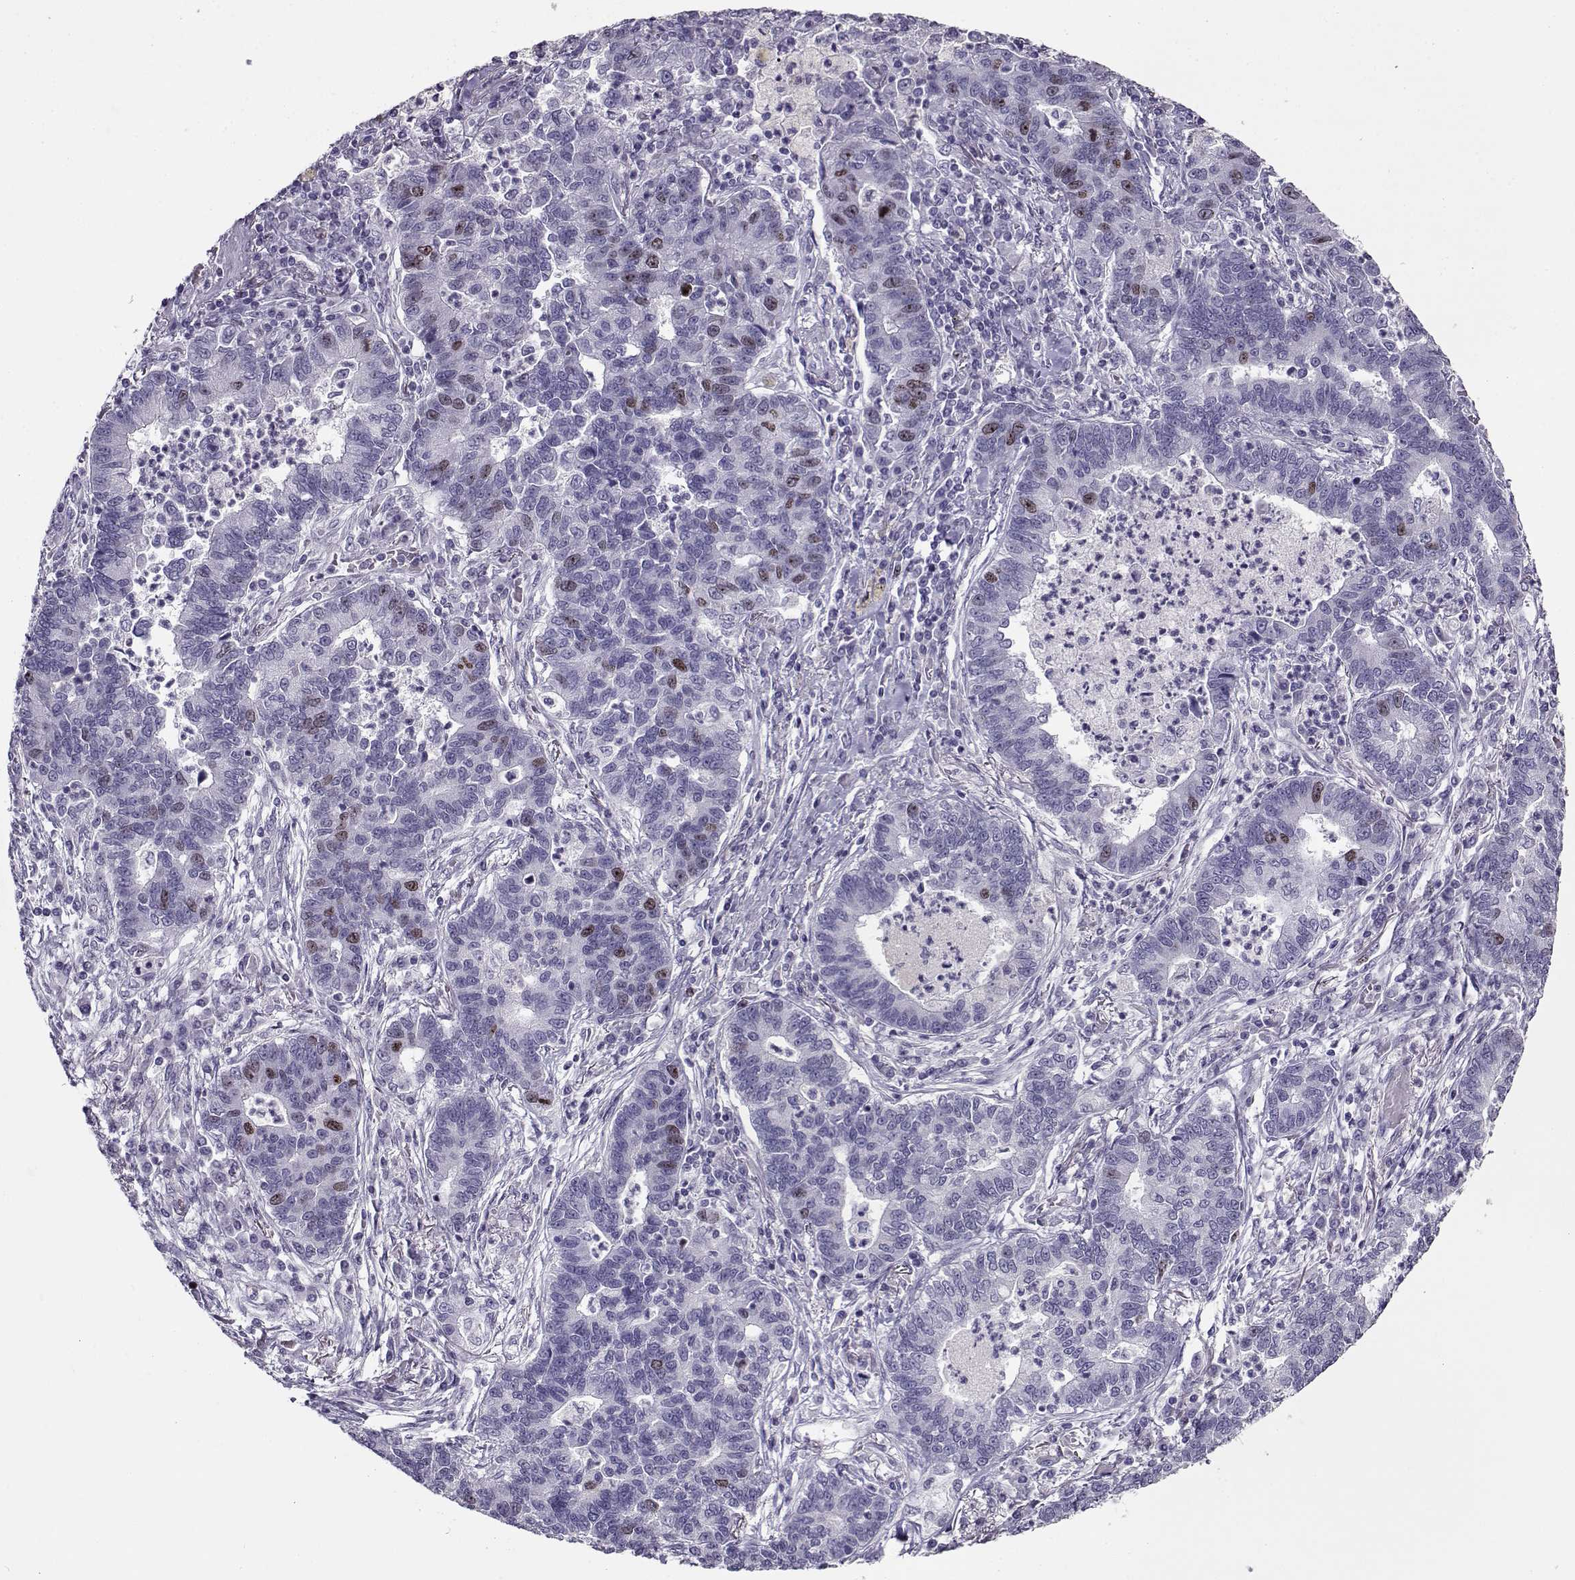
{"staining": {"intensity": "weak", "quantity": "<25%", "location": "nuclear"}, "tissue": "lung cancer", "cell_type": "Tumor cells", "image_type": "cancer", "snomed": [{"axis": "morphology", "description": "Adenocarcinoma, NOS"}, {"axis": "topography", "description": "Lung"}], "caption": "The image reveals no significant staining in tumor cells of adenocarcinoma (lung).", "gene": "NPW", "patient": {"sex": "female", "age": 57}}